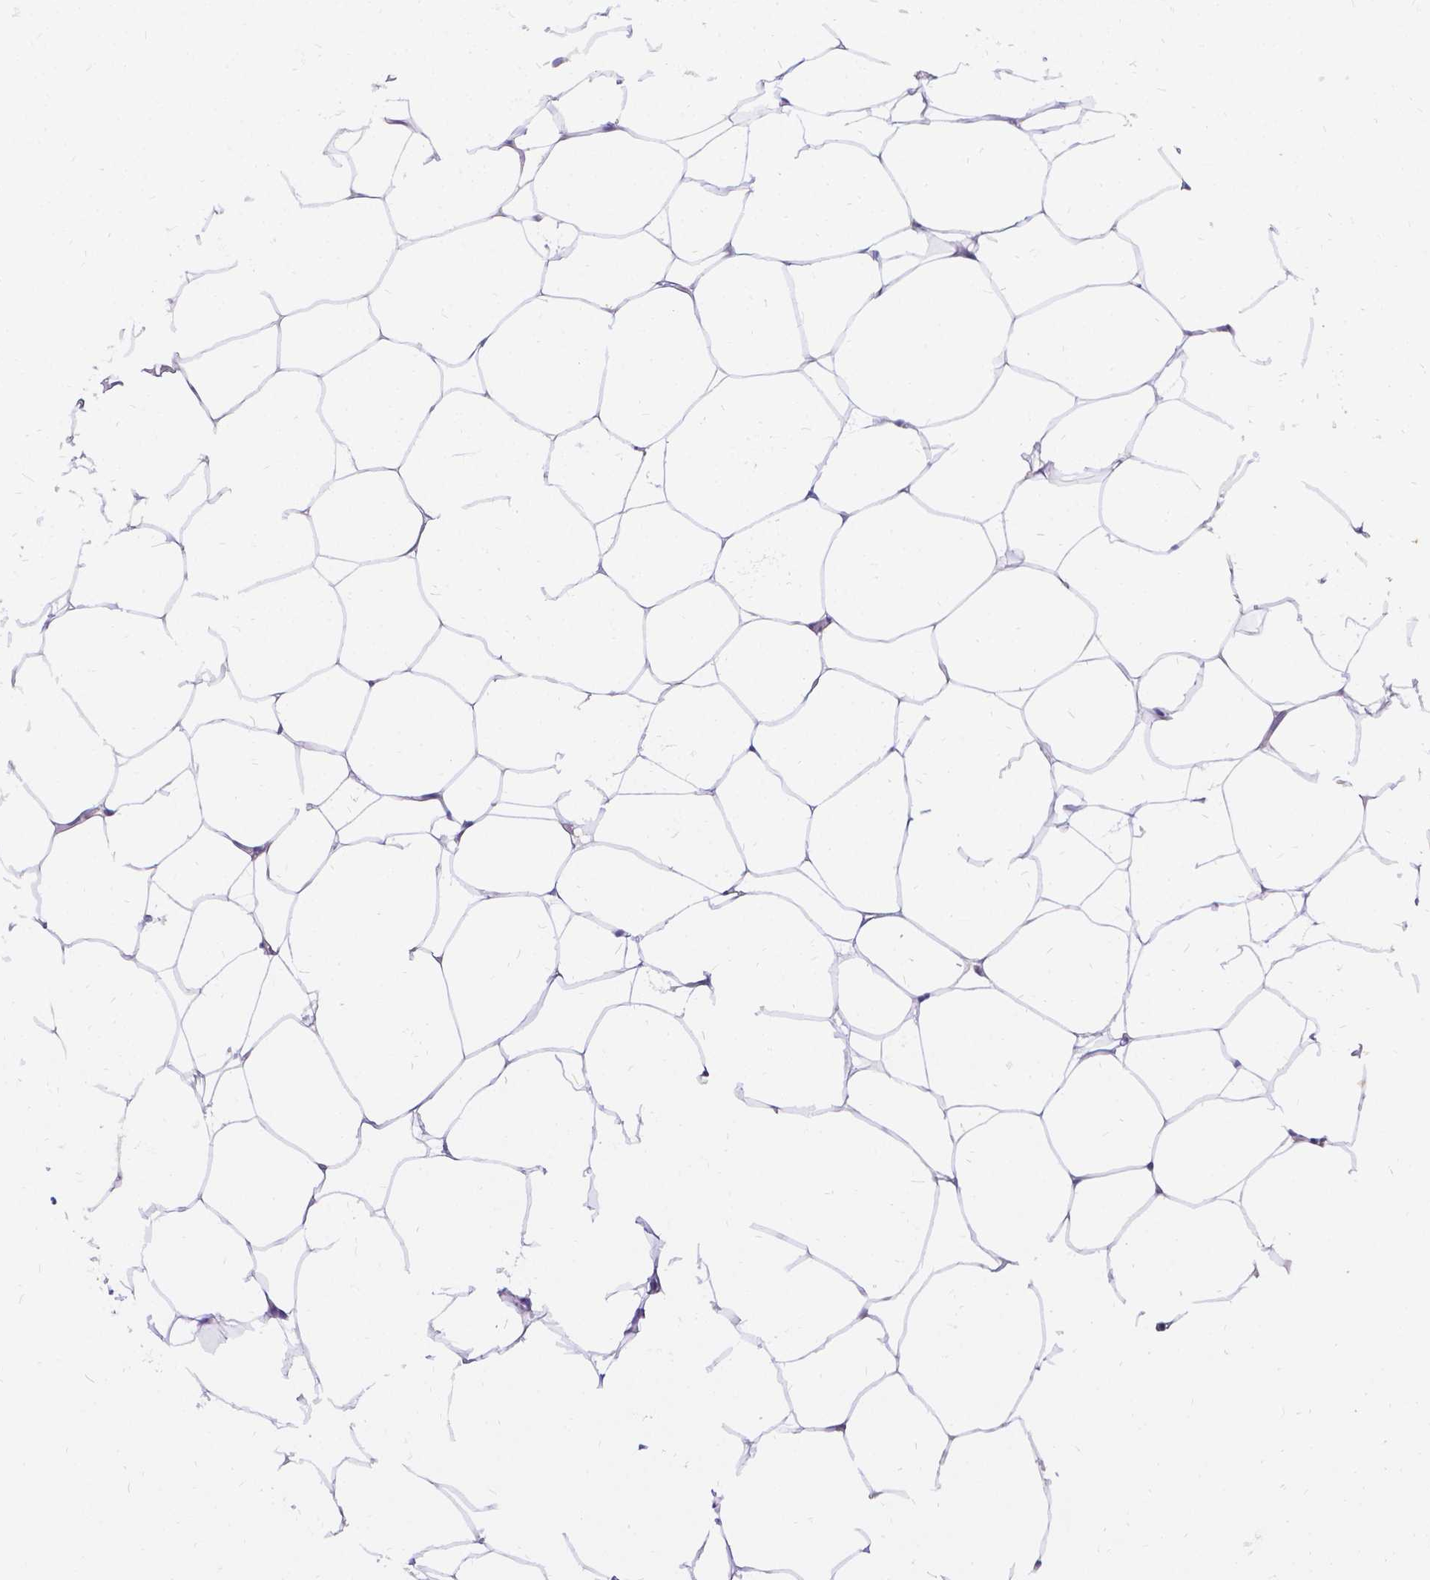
{"staining": {"intensity": "weak", "quantity": "25%-75%", "location": "cytoplasmic/membranous"}, "tissue": "breast", "cell_type": "Adipocytes", "image_type": "normal", "snomed": [{"axis": "morphology", "description": "Normal tissue, NOS"}, {"axis": "topography", "description": "Breast"}], "caption": "This is an image of immunohistochemistry staining of unremarkable breast, which shows weak expression in the cytoplasmic/membranous of adipocytes.", "gene": "DENND6A", "patient": {"sex": "female", "age": 32}}